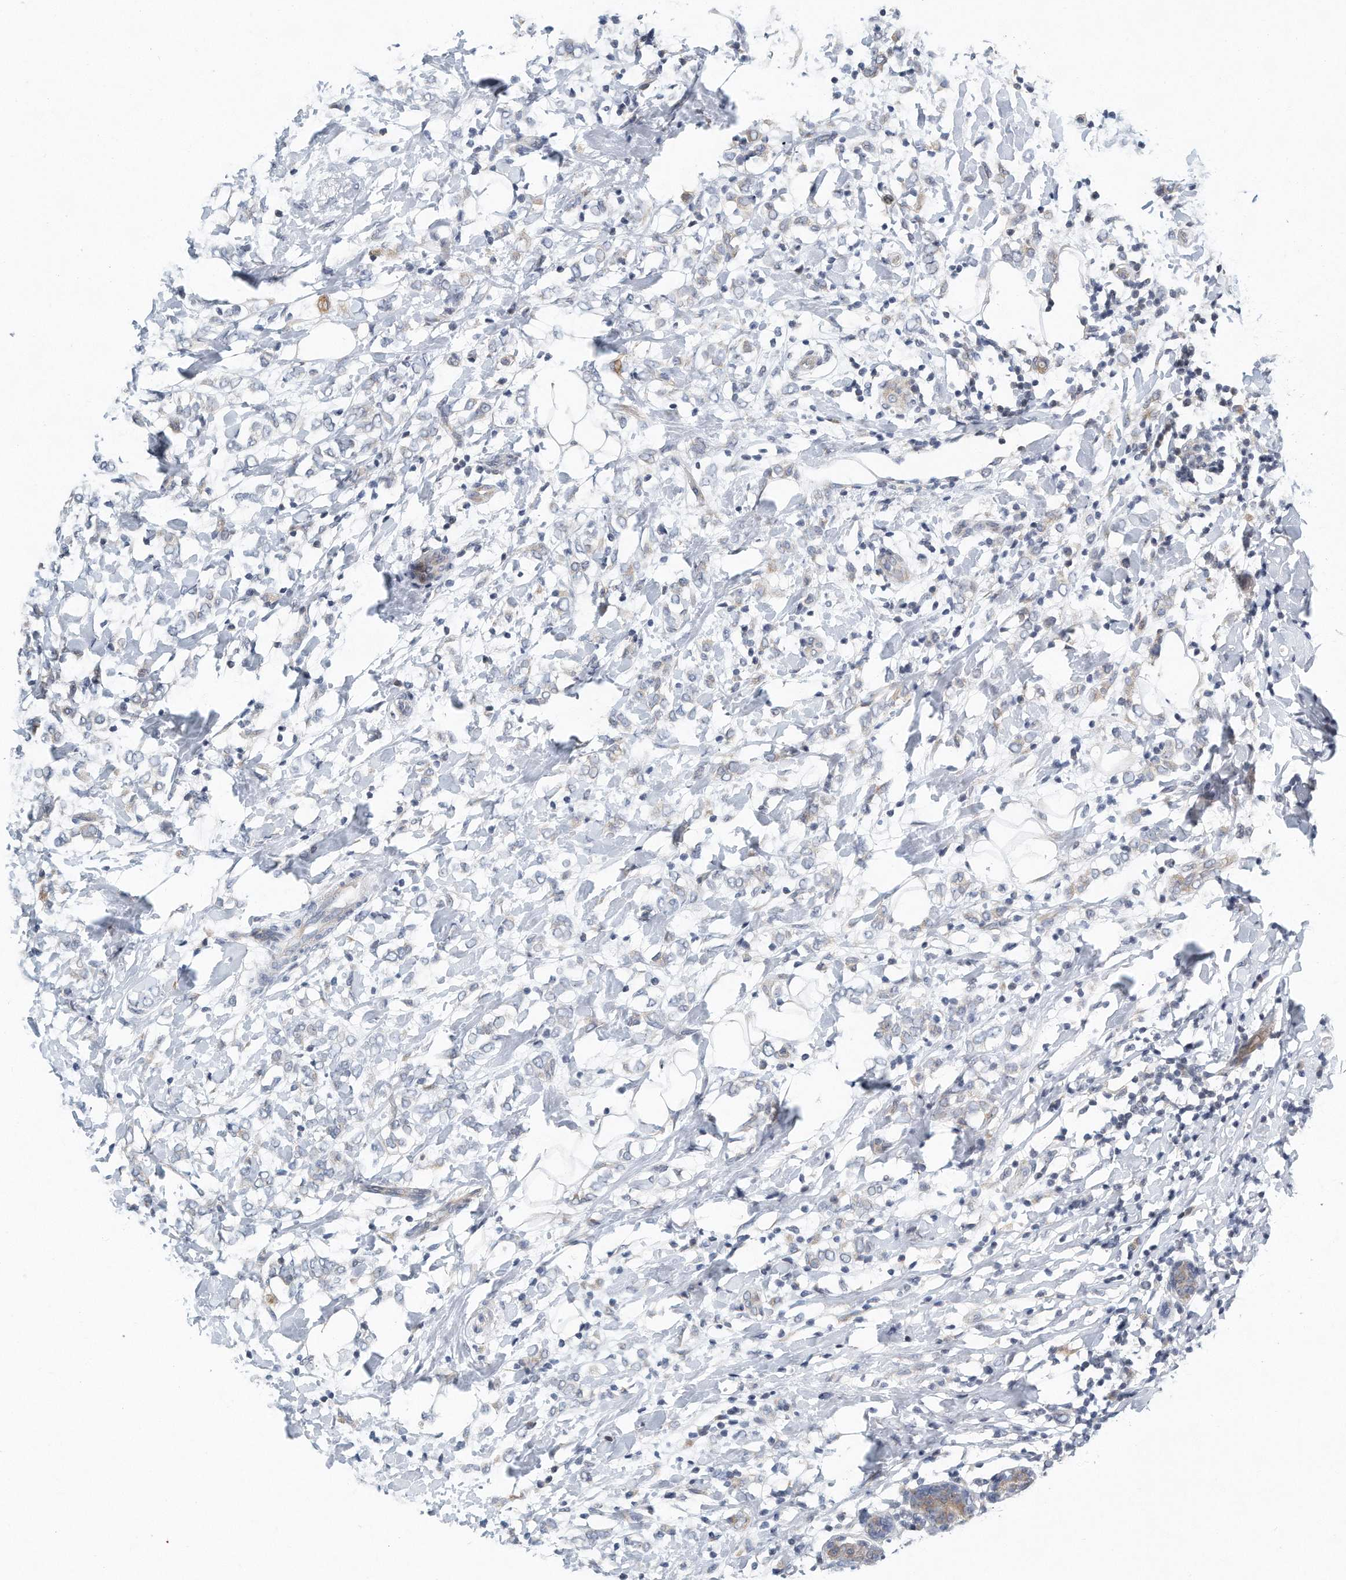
{"staining": {"intensity": "negative", "quantity": "none", "location": "none"}, "tissue": "breast cancer", "cell_type": "Tumor cells", "image_type": "cancer", "snomed": [{"axis": "morphology", "description": "Normal tissue, NOS"}, {"axis": "morphology", "description": "Lobular carcinoma"}, {"axis": "topography", "description": "Breast"}], "caption": "A high-resolution photomicrograph shows IHC staining of breast cancer (lobular carcinoma), which reveals no significant staining in tumor cells. (IHC, brightfield microscopy, high magnification).", "gene": "VLDLR", "patient": {"sex": "female", "age": 47}}